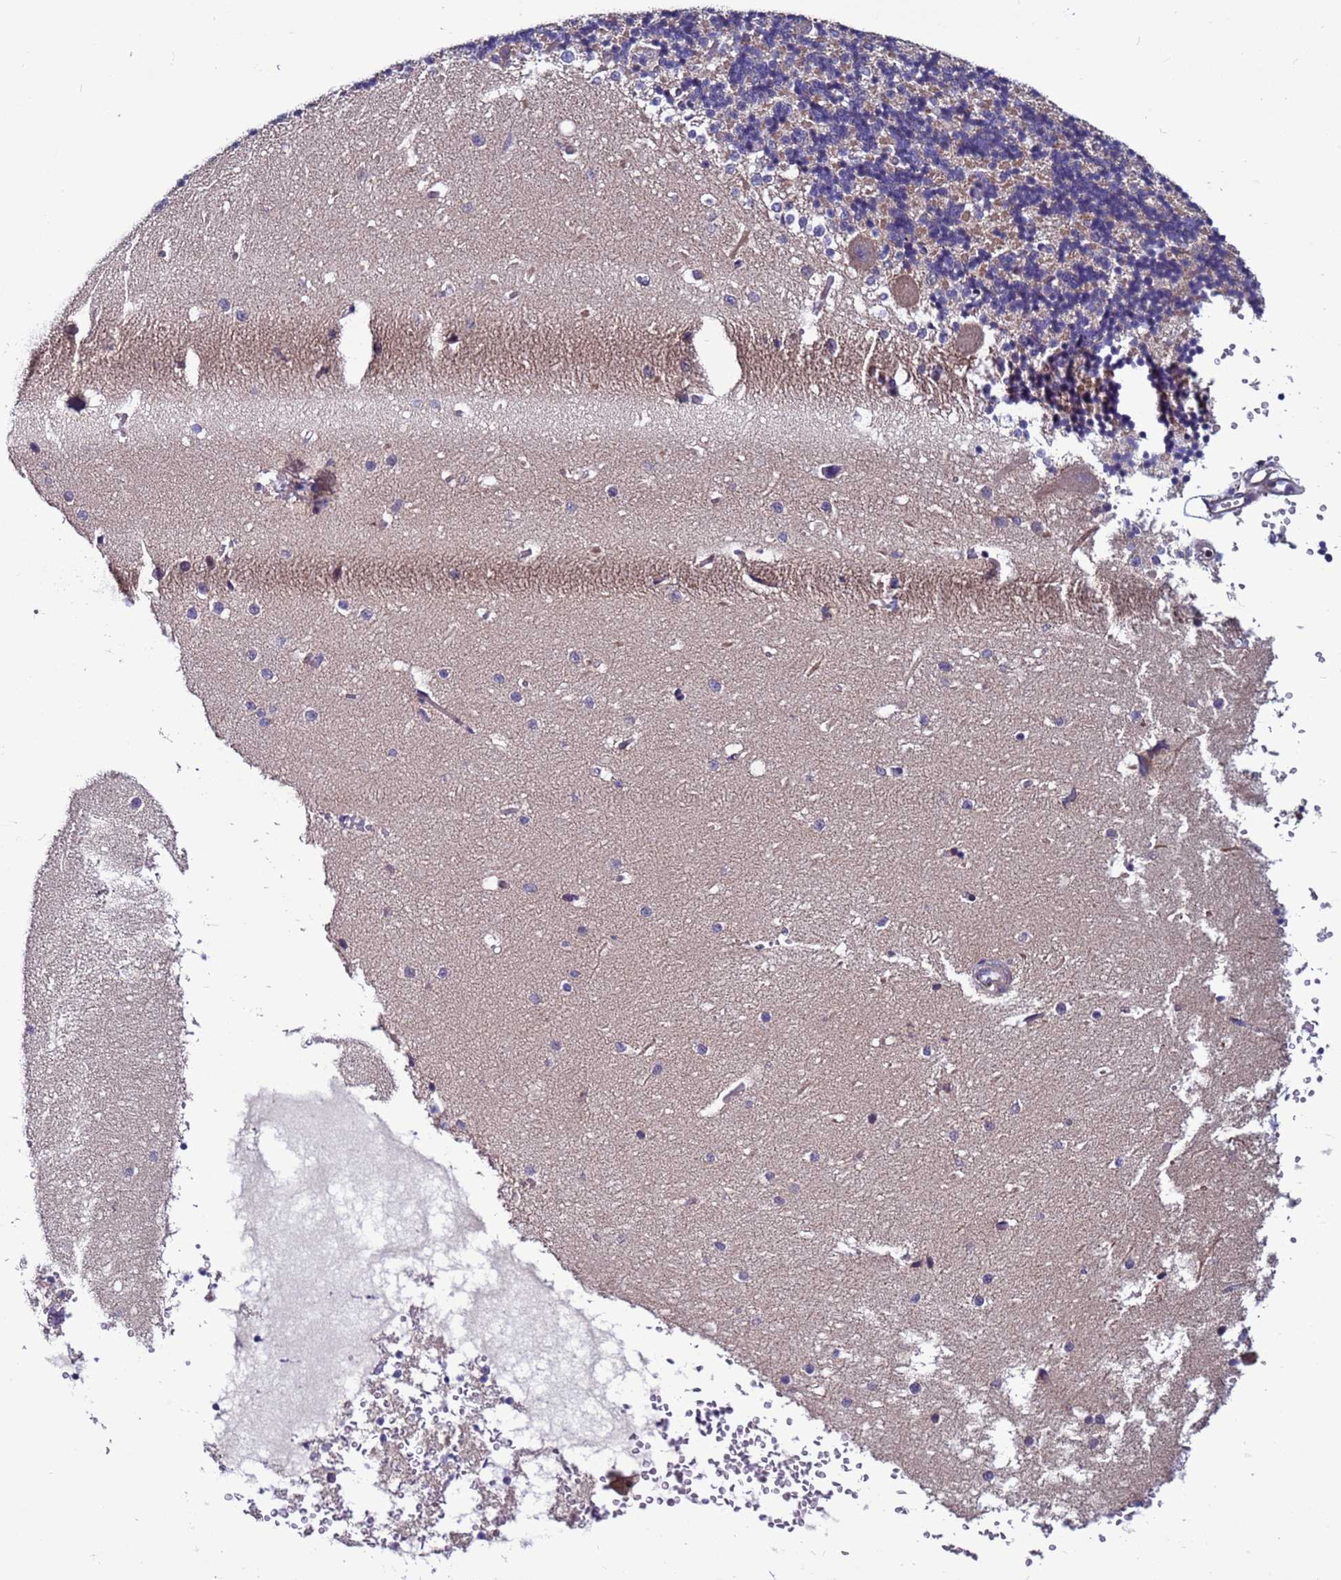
{"staining": {"intensity": "moderate", "quantity": "25%-75%", "location": "cytoplasmic/membranous"}, "tissue": "cerebellum", "cell_type": "Cells in granular layer", "image_type": "normal", "snomed": [{"axis": "morphology", "description": "Normal tissue, NOS"}, {"axis": "topography", "description": "Cerebellum"}], "caption": "Immunohistochemistry (IHC) photomicrograph of benign cerebellum stained for a protein (brown), which shows medium levels of moderate cytoplasmic/membranous expression in approximately 25%-75% of cells in granular layer.", "gene": "GAREM1", "patient": {"sex": "male", "age": 37}}